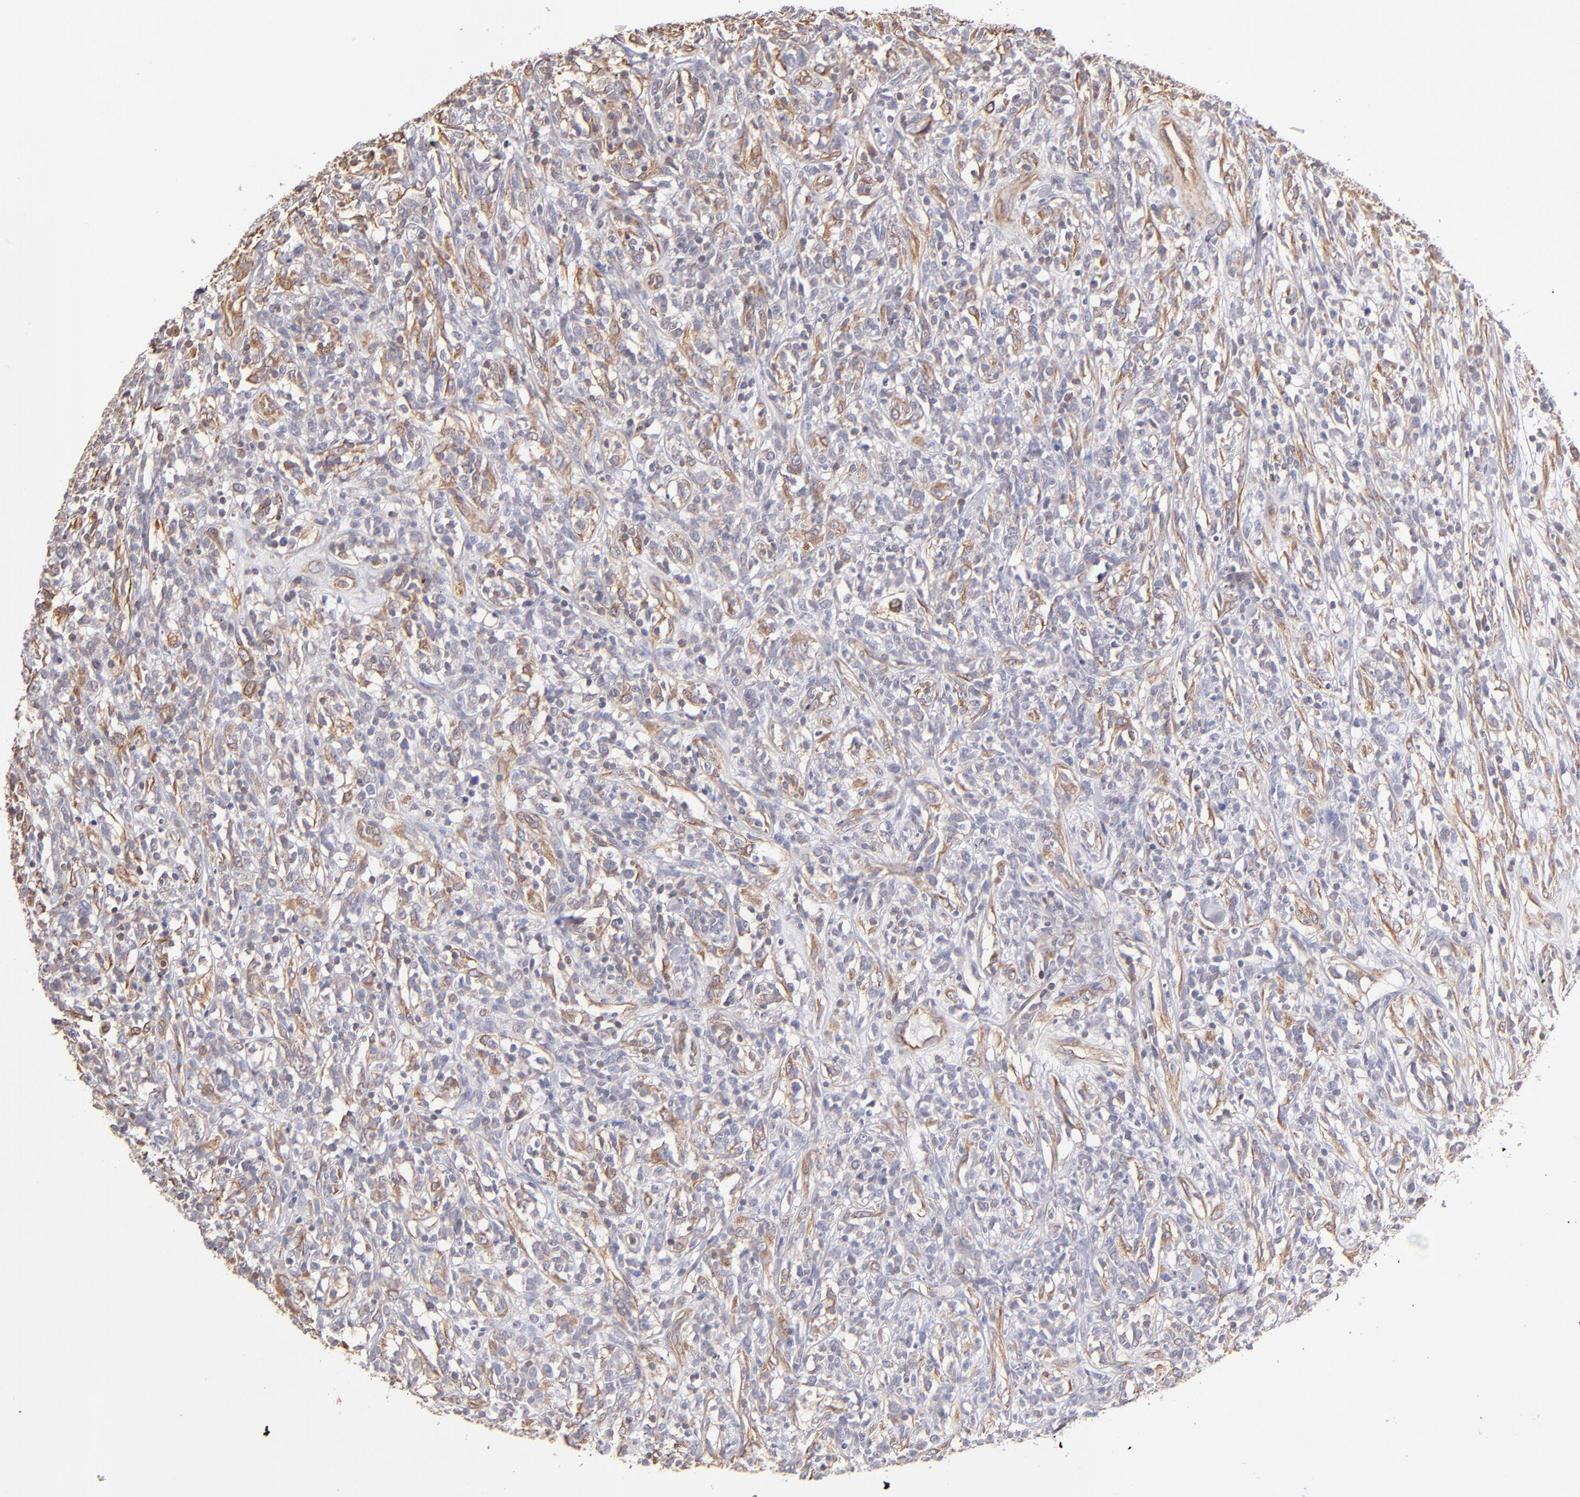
{"staining": {"intensity": "negative", "quantity": "none", "location": "none"}, "tissue": "lymphoma", "cell_type": "Tumor cells", "image_type": "cancer", "snomed": [{"axis": "morphology", "description": "Malignant lymphoma, non-Hodgkin's type, High grade"}, {"axis": "topography", "description": "Lymph node"}], "caption": "DAB immunohistochemical staining of human malignant lymphoma, non-Hodgkin's type (high-grade) reveals no significant staining in tumor cells.", "gene": "ABCC1", "patient": {"sex": "female", "age": 73}}